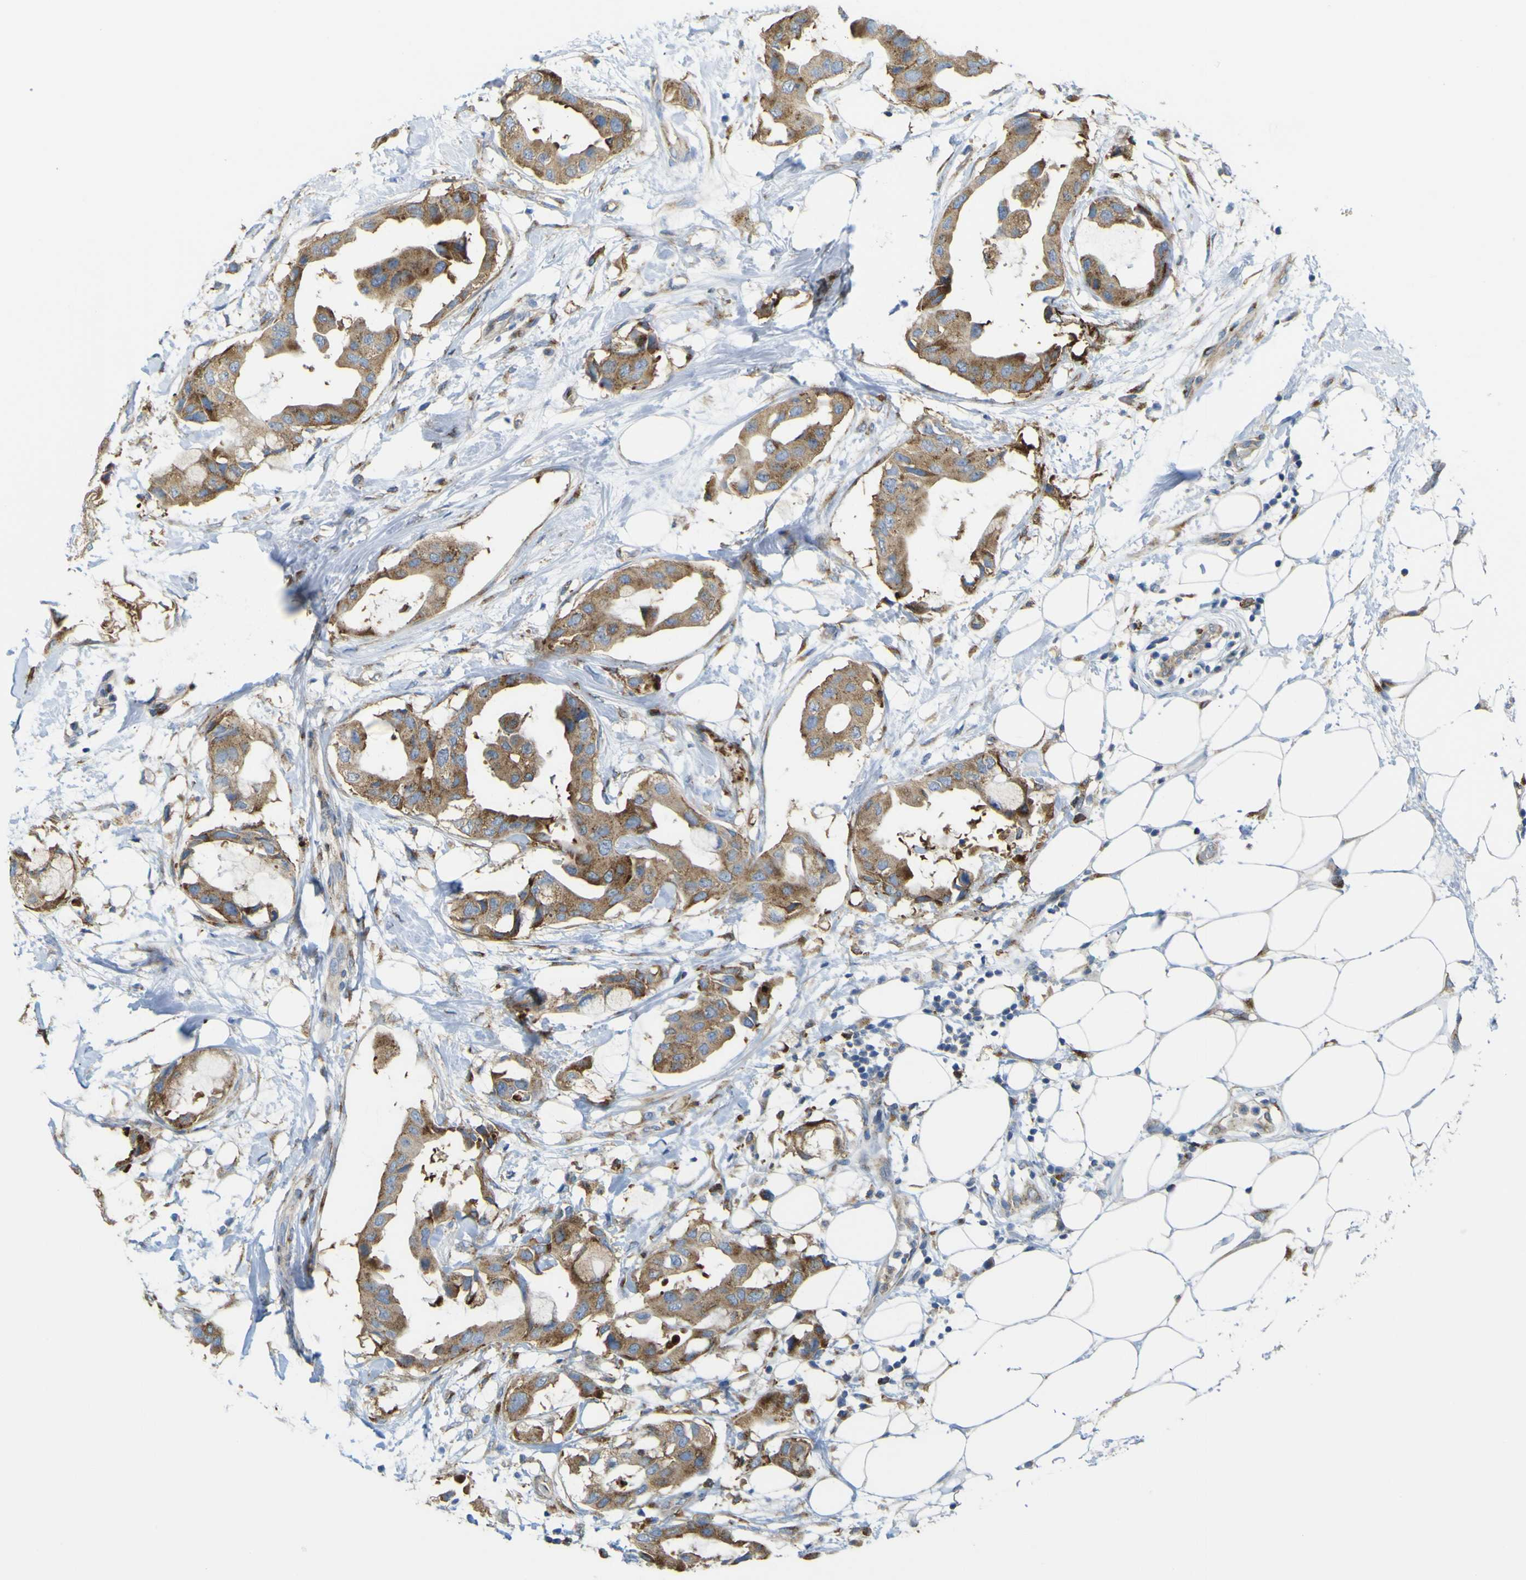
{"staining": {"intensity": "moderate", "quantity": ">75%", "location": "cytoplasmic/membranous"}, "tissue": "breast cancer", "cell_type": "Tumor cells", "image_type": "cancer", "snomed": [{"axis": "morphology", "description": "Duct carcinoma"}, {"axis": "topography", "description": "Breast"}], "caption": "The image reveals staining of breast cancer (infiltrating ductal carcinoma), revealing moderate cytoplasmic/membranous protein expression (brown color) within tumor cells.", "gene": "IGF2R", "patient": {"sex": "female", "age": 40}}